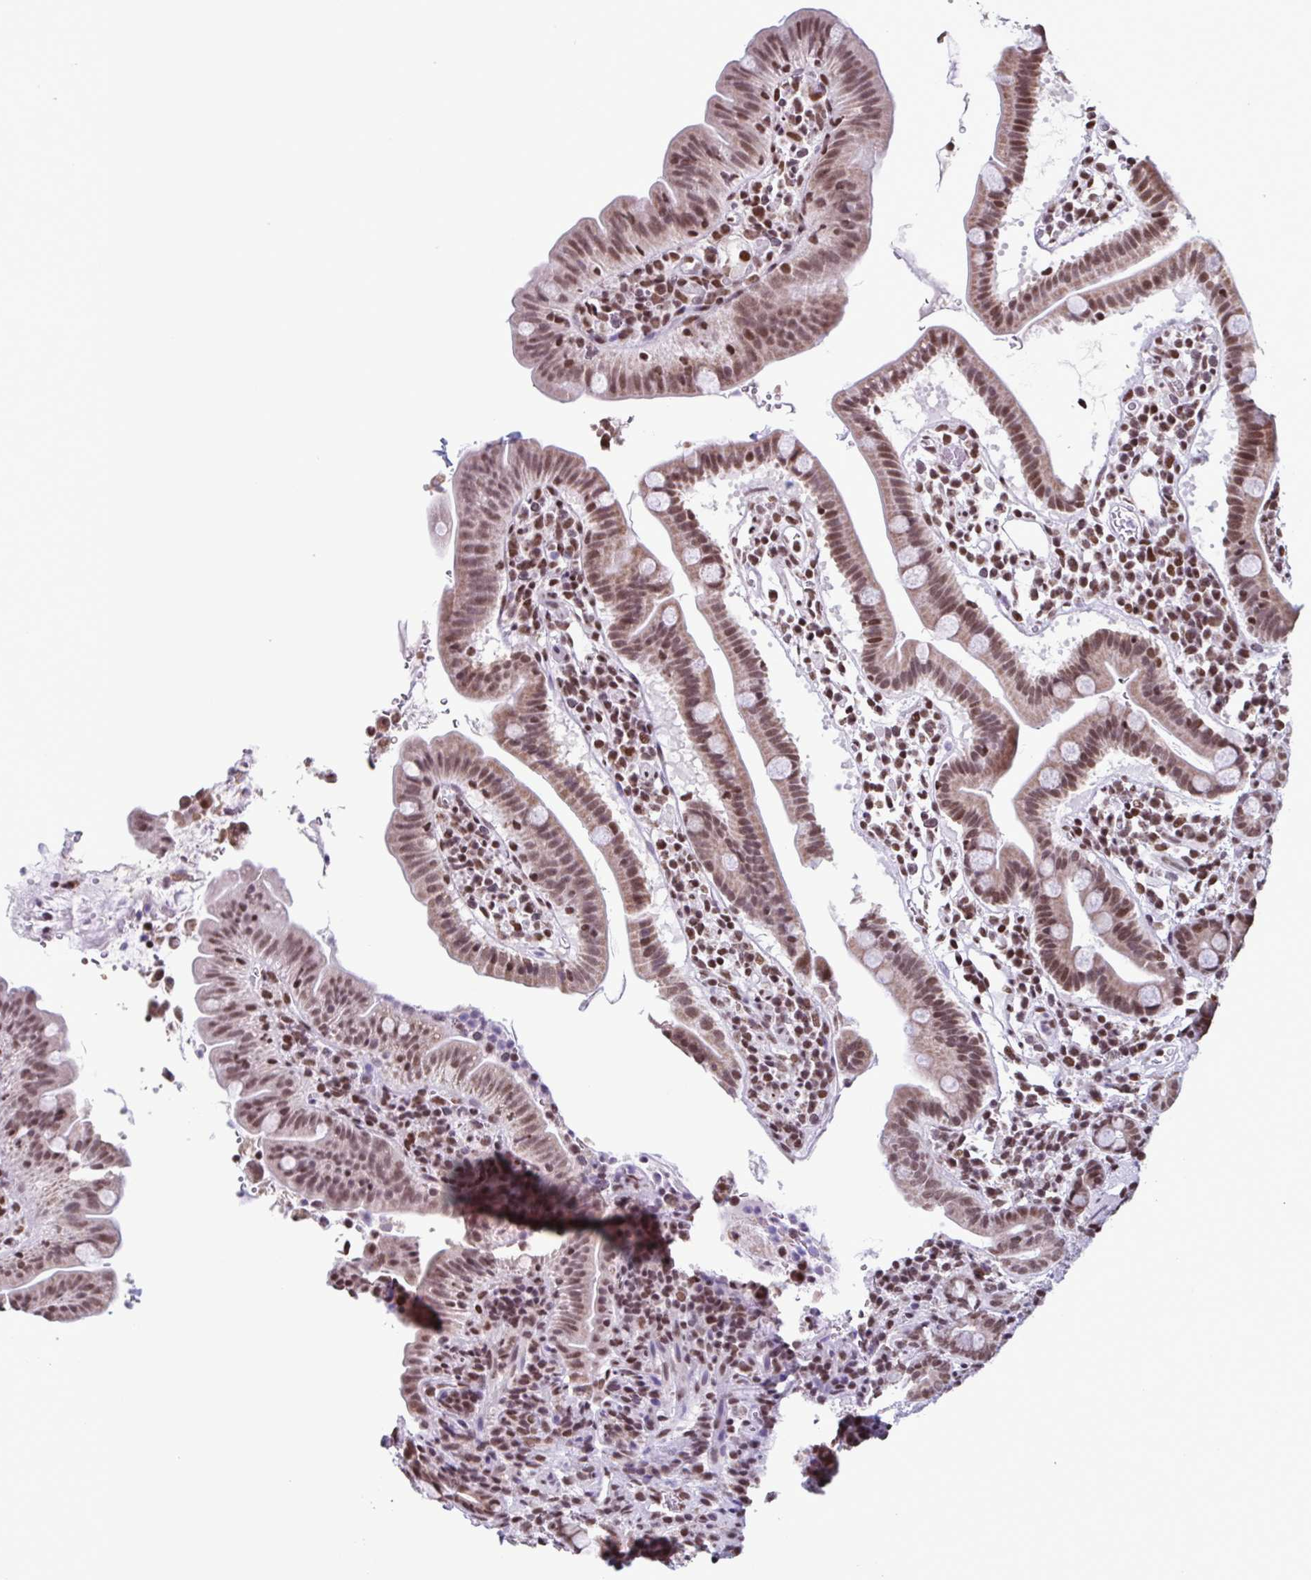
{"staining": {"intensity": "moderate", "quantity": ">75%", "location": "nuclear"}, "tissue": "small intestine", "cell_type": "Glandular cells", "image_type": "normal", "snomed": [{"axis": "morphology", "description": "Normal tissue, NOS"}, {"axis": "topography", "description": "Small intestine"}], "caption": "Immunohistochemical staining of benign small intestine exhibits medium levels of moderate nuclear staining in approximately >75% of glandular cells. (Stains: DAB in brown, nuclei in blue, Microscopy: brightfield microscopy at high magnification).", "gene": "TIMM21", "patient": {"sex": "male", "age": 26}}